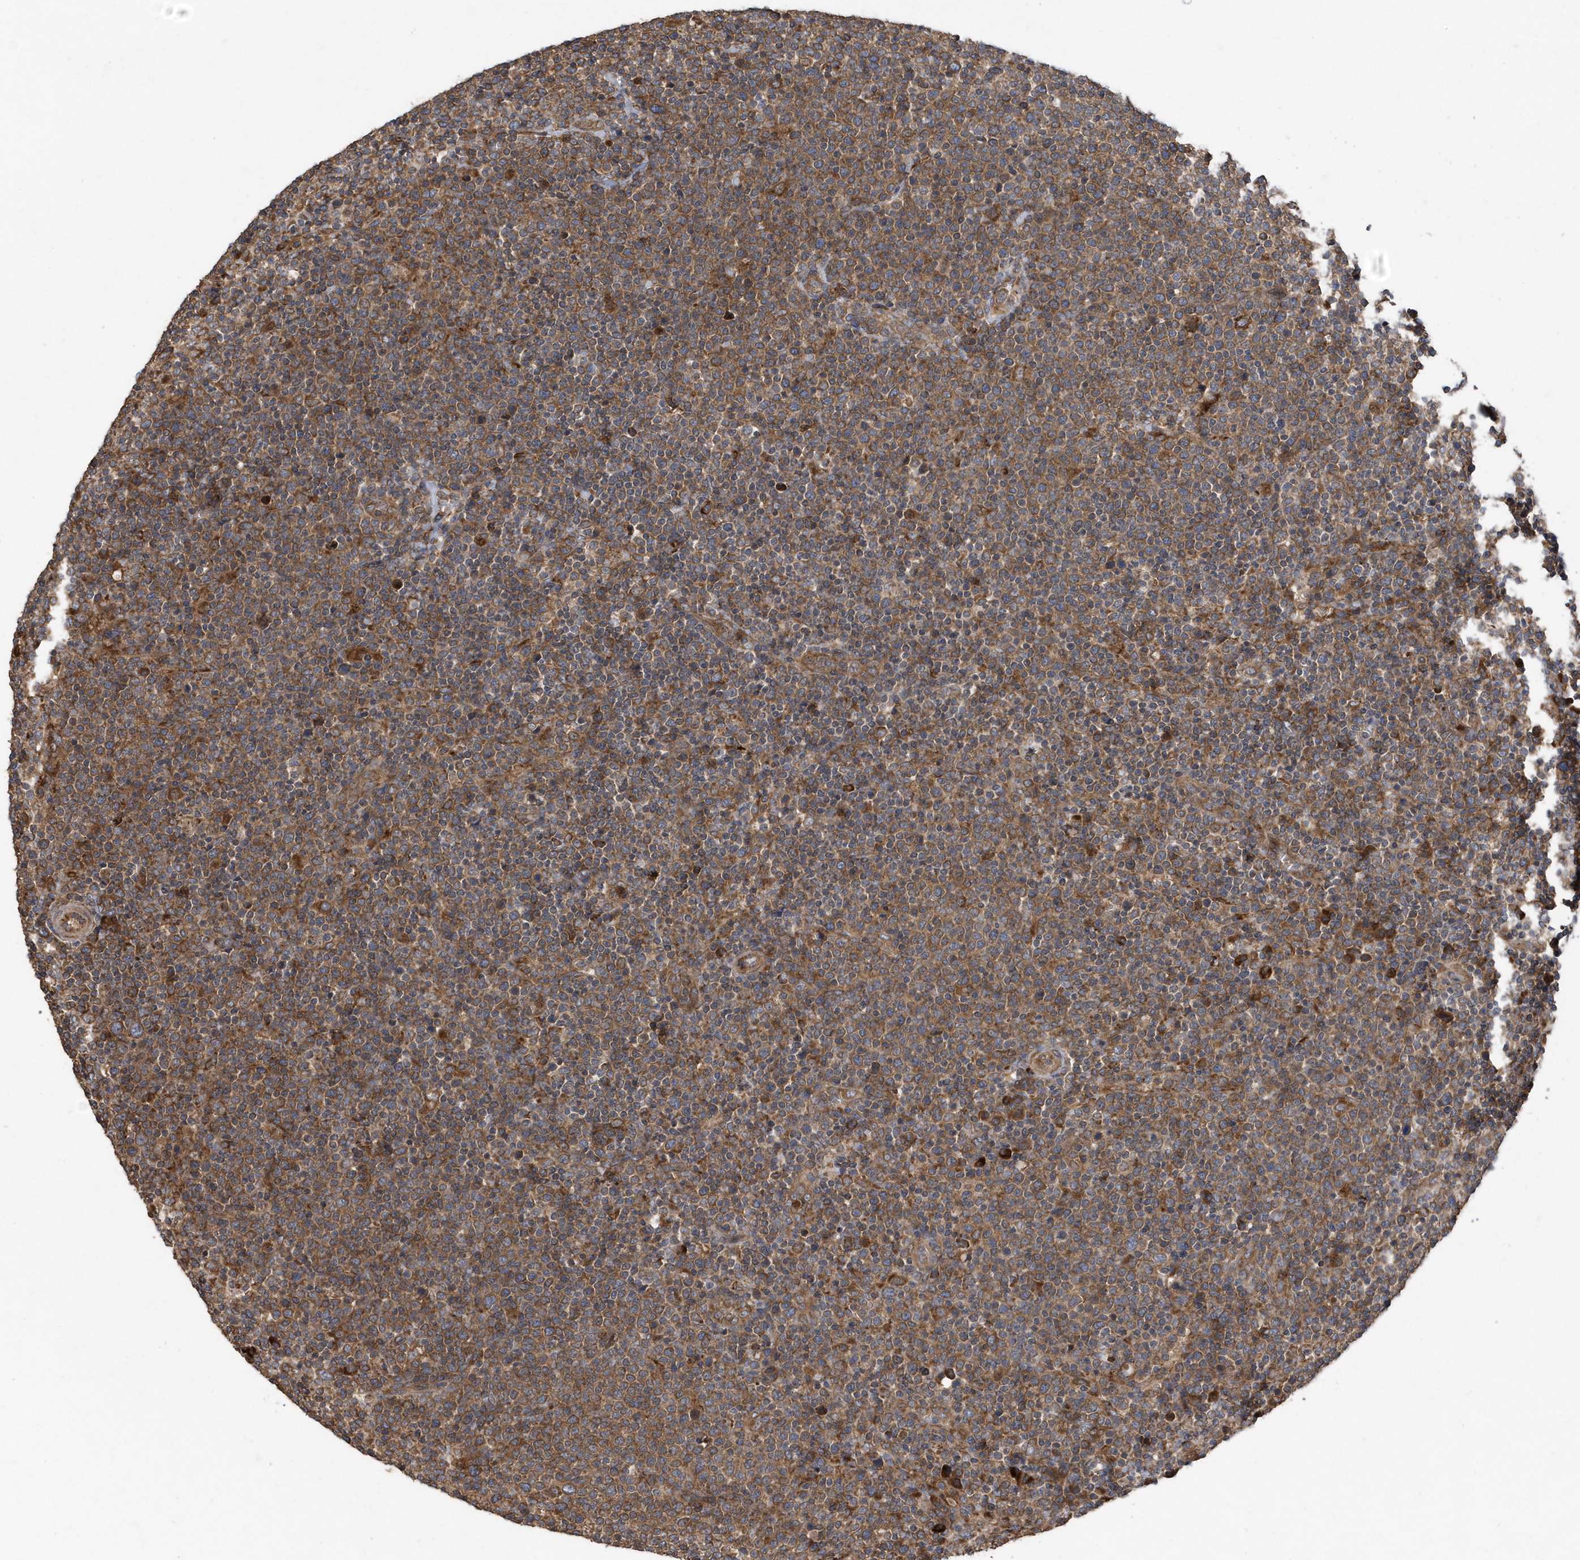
{"staining": {"intensity": "moderate", "quantity": ">75%", "location": "cytoplasmic/membranous"}, "tissue": "lymphoma", "cell_type": "Tumor cells", "image_type": "cancer", "snomed": [{"axis": "morphology", "description": "Malignant lymphoma, non-Hodgkin's type, High grade"}, {"axis": "topography", "description": "Lymph node"}], "caption": "The photomicrograph exhibits a brown stain indicating the presence of a protein in the cytoplasmic/membranous of tumor cells in high-grade malignant lymphoma, non-Hodgkin's type.", "gene": "WASHC5", "patient": {"sex": "male", "age": 61}}